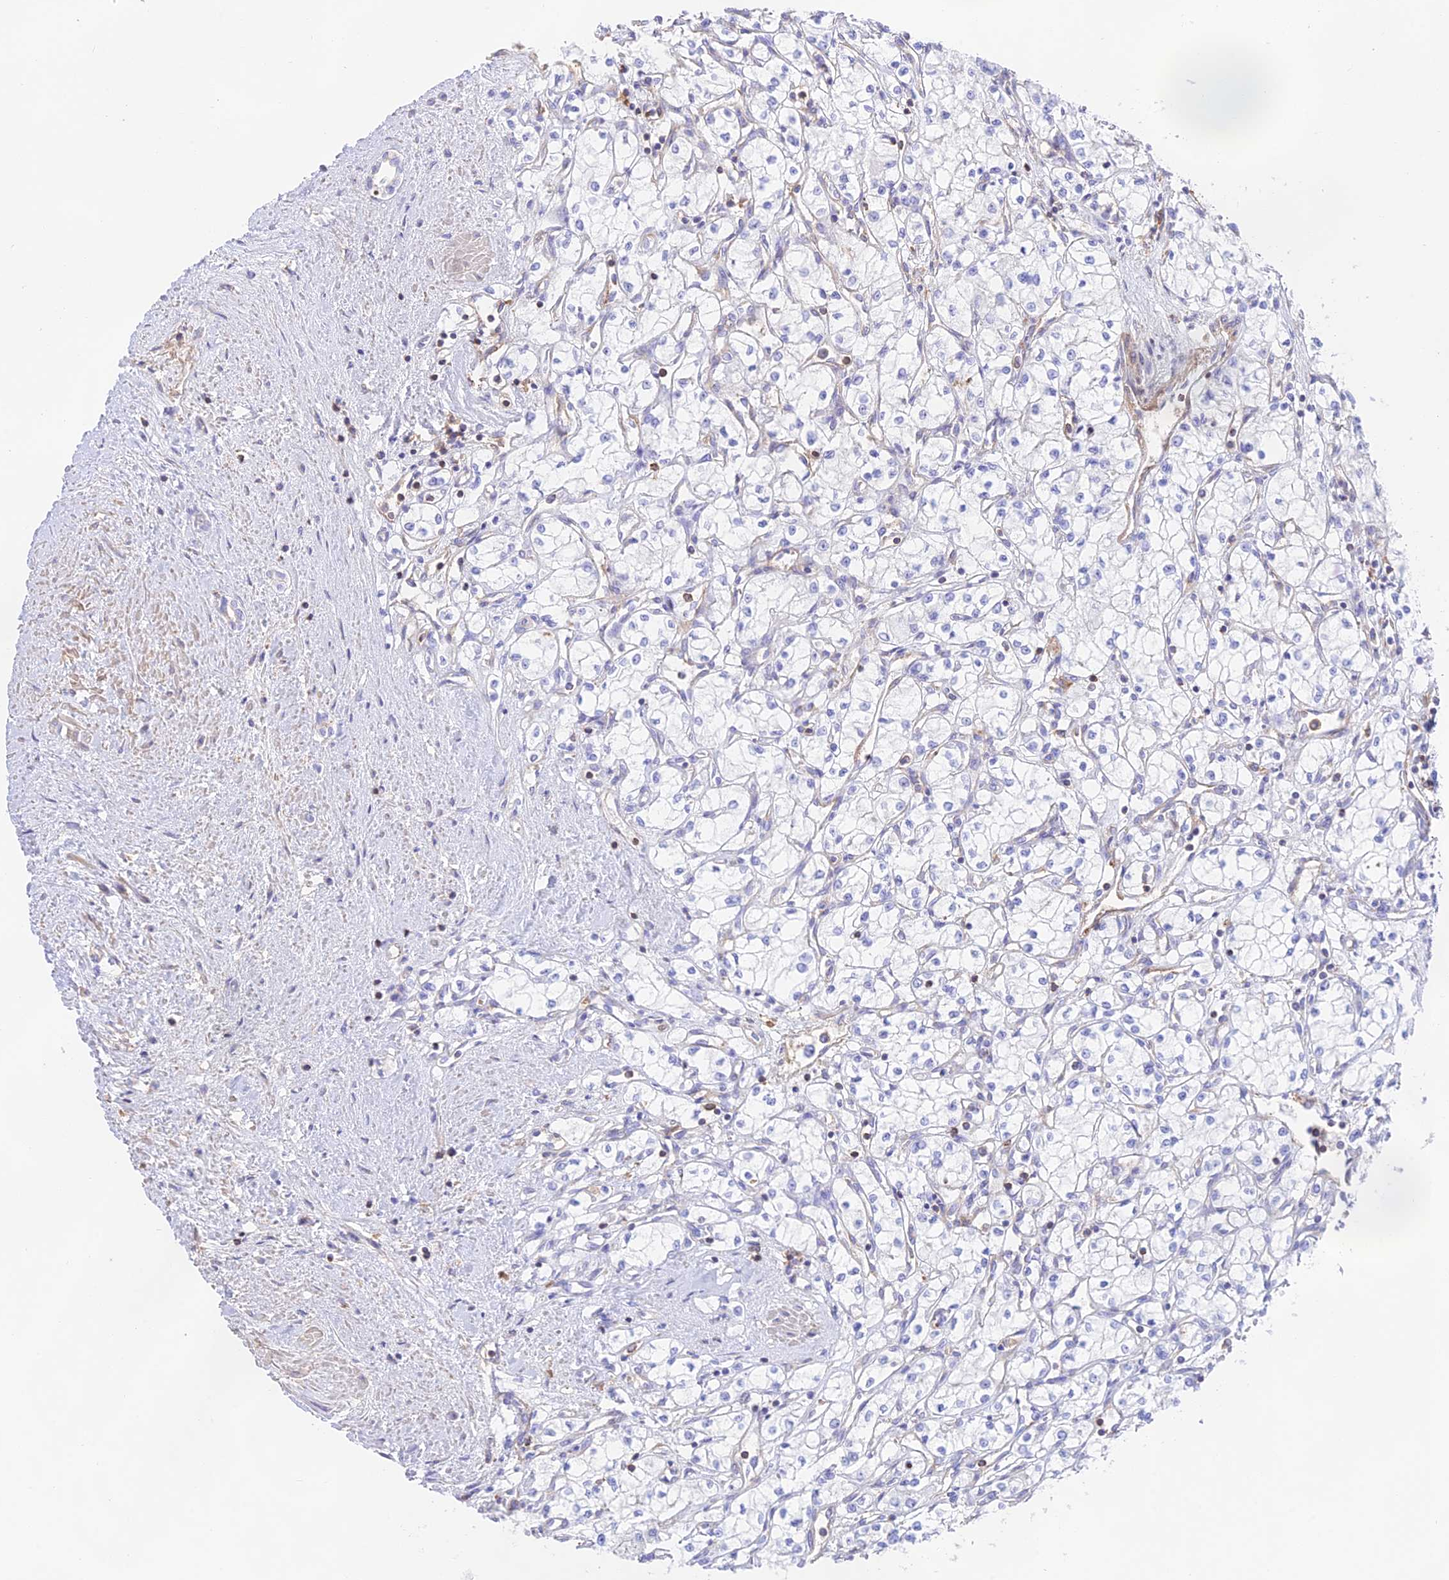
{"staining": {"intensity": "negative", "quantity": "none", "location": "none"}, "tissue": "renal cancer", "cell_type": "Tumor cells", "image_type": "cancer", "snomed": [{"axis": "morphology", "description": "Adenocarcinoma, NOS"}, {"axis": "topography", "description": "Kidney"}], "caption": "Immunohistochemistry (IHC) photomicrograph of human renal cancer stained for a protein (brown), which exhibits no positivity in tumor cells.", "gene": "DENND1C", "patient": {"sex": "male", "age": 59}}